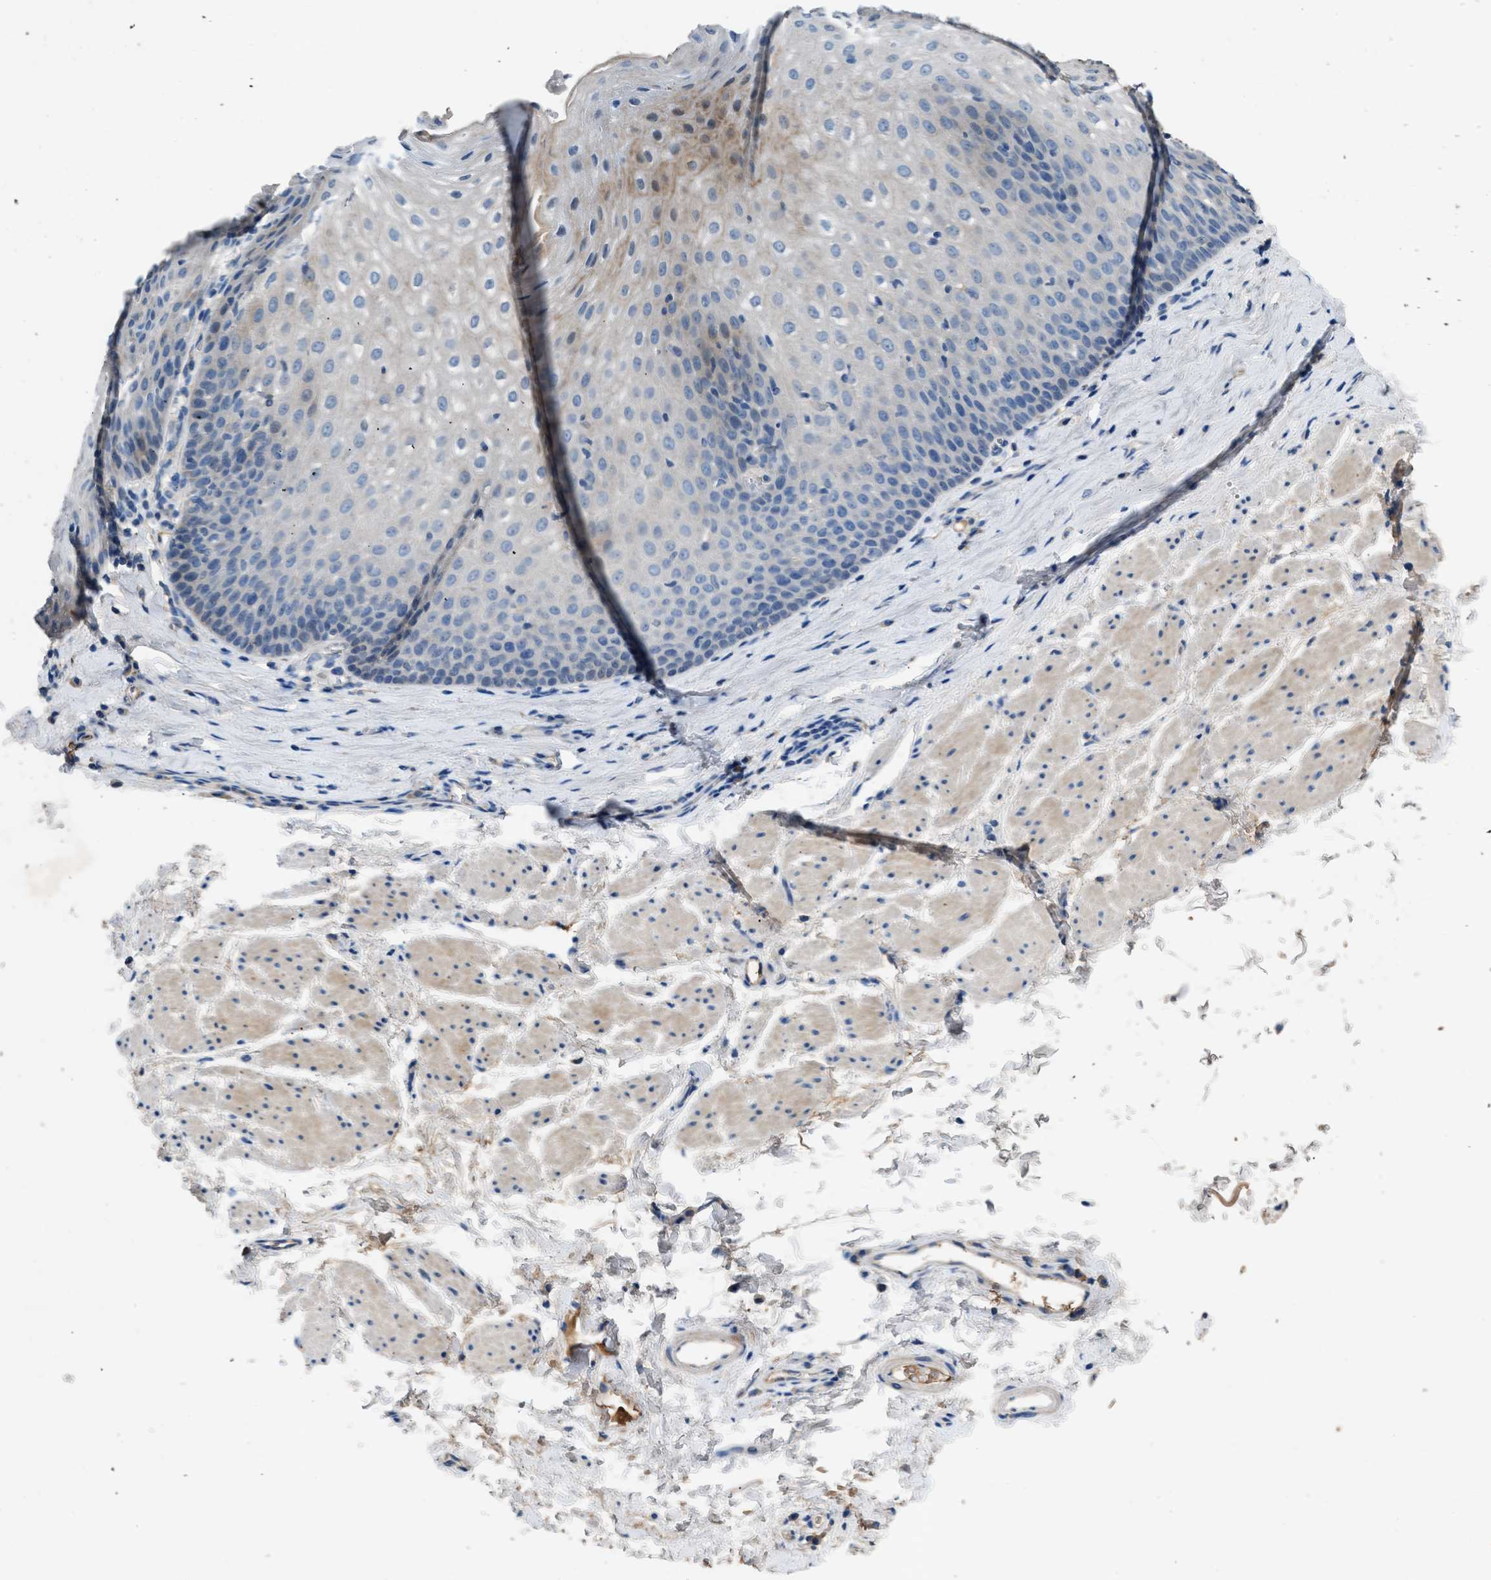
{"staining": {"intensity": "weak", "quantity": "<25%", "location": "cytoplasmic/membranous"}, "tissue": "esophagus", "cell_type": "Squamous epithelial cells", "image_type": "normal", "snomed": [{"axis": "morphology", "description": "Normal tissue, NOS"}, {"axis": "topography", "description": "Esophagus"}], "caption": "Protein analysis of normal esophagus exhibits no significant staining in squamous epithelial cells.", "gene": "RWDD2B", "patient": {"sex": "female", "age": 61}}